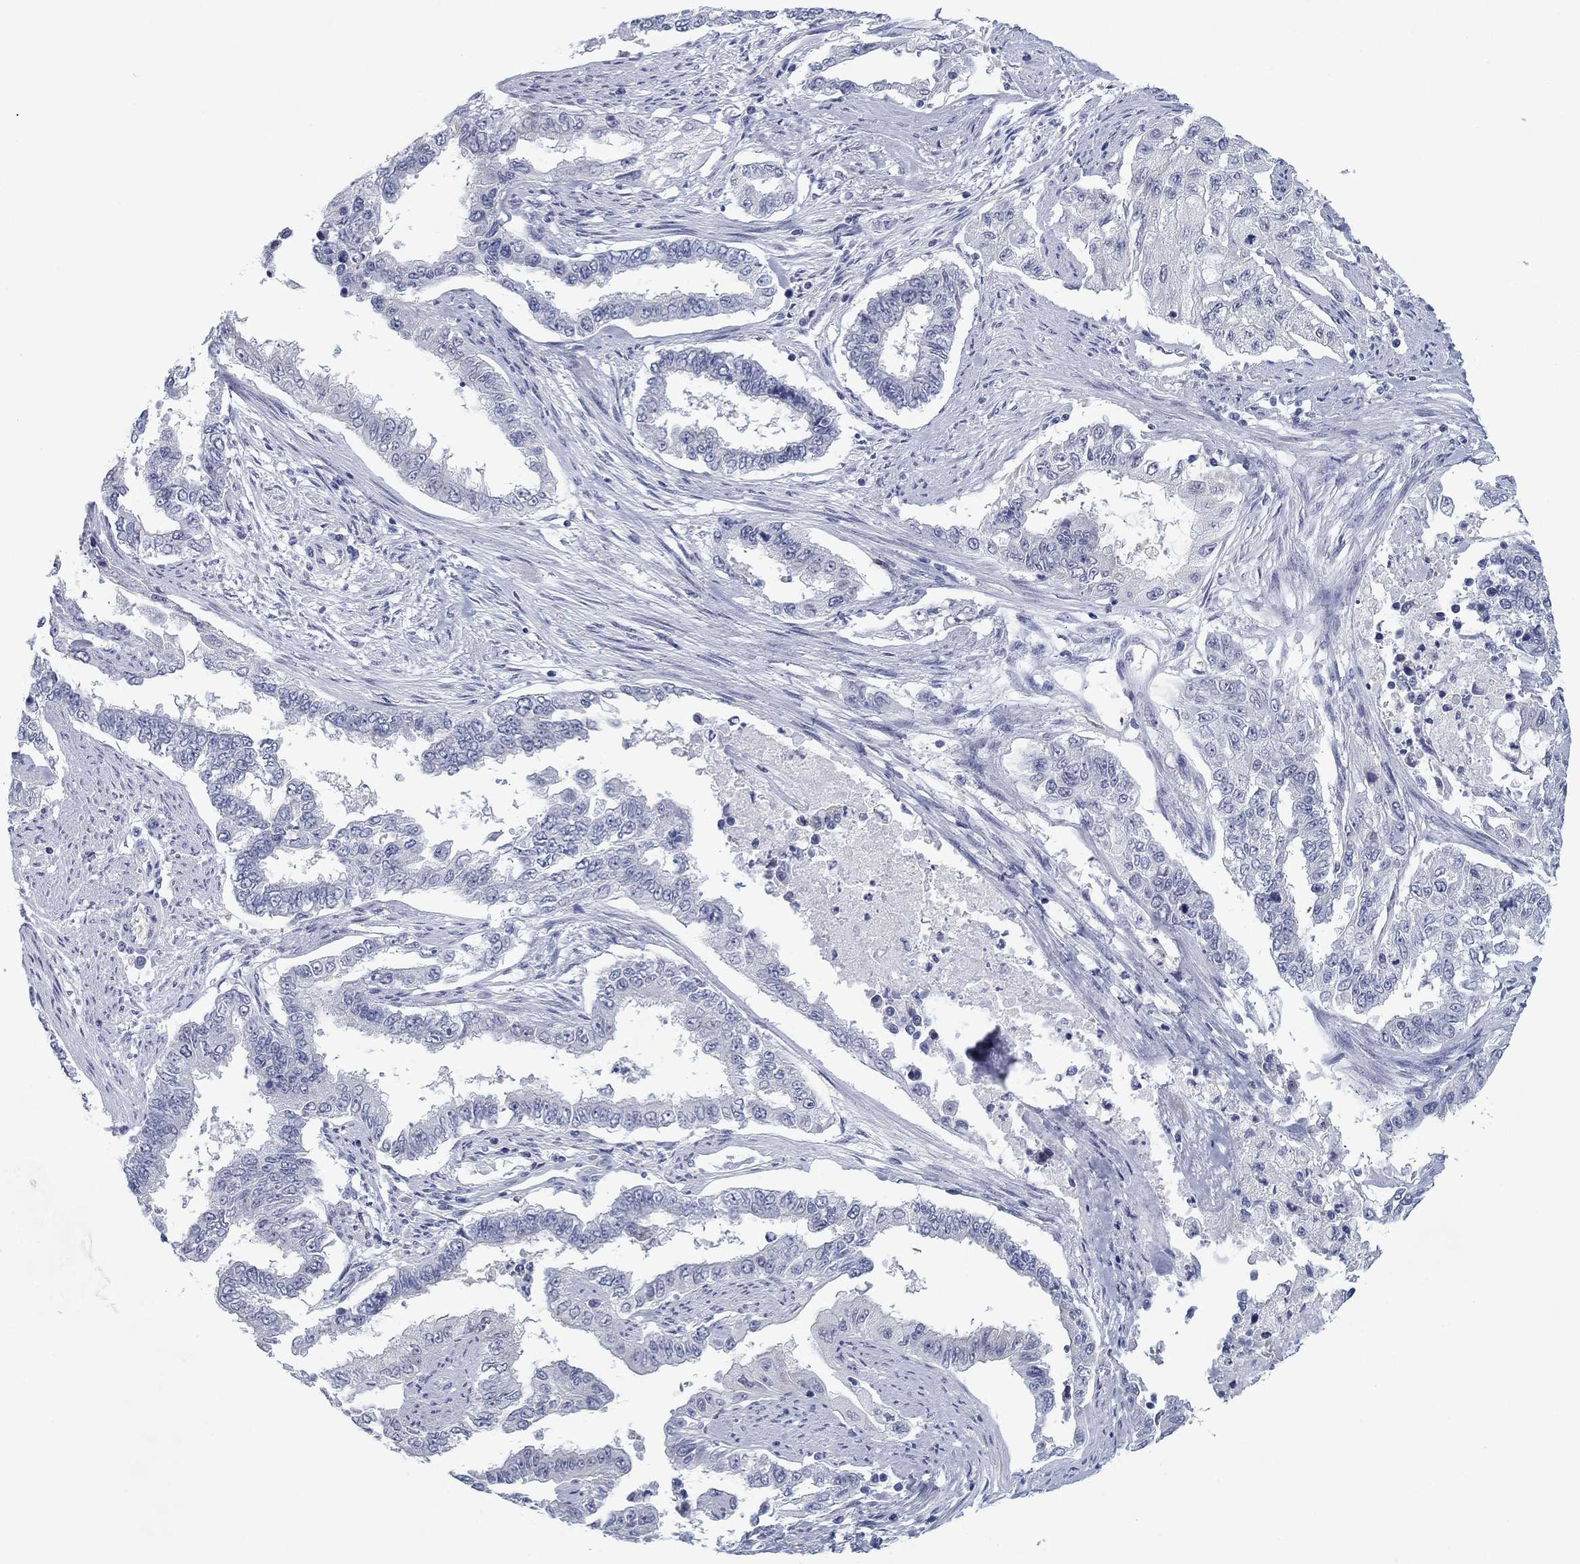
{"staining": {"intensity": "negative", "quantity": "none", "location": "none"}, "tissue": "endometrial cancer", "cell_type": "Tumor cells", "image_type": "cancer", "snomed": [{"axis": "morphology", "description": "Adenocarcinoma, NOS"}, {"axis": "topography", "description": "Uterus"}], "caption": "Human endometrial cancer (adenocarcinoma) stained for a protein using immunohistochemistry (IHC) exhibits no expression in tumor cells.", "gene": "DNAL1", "patient": {"sex": "female", "age": 59}}